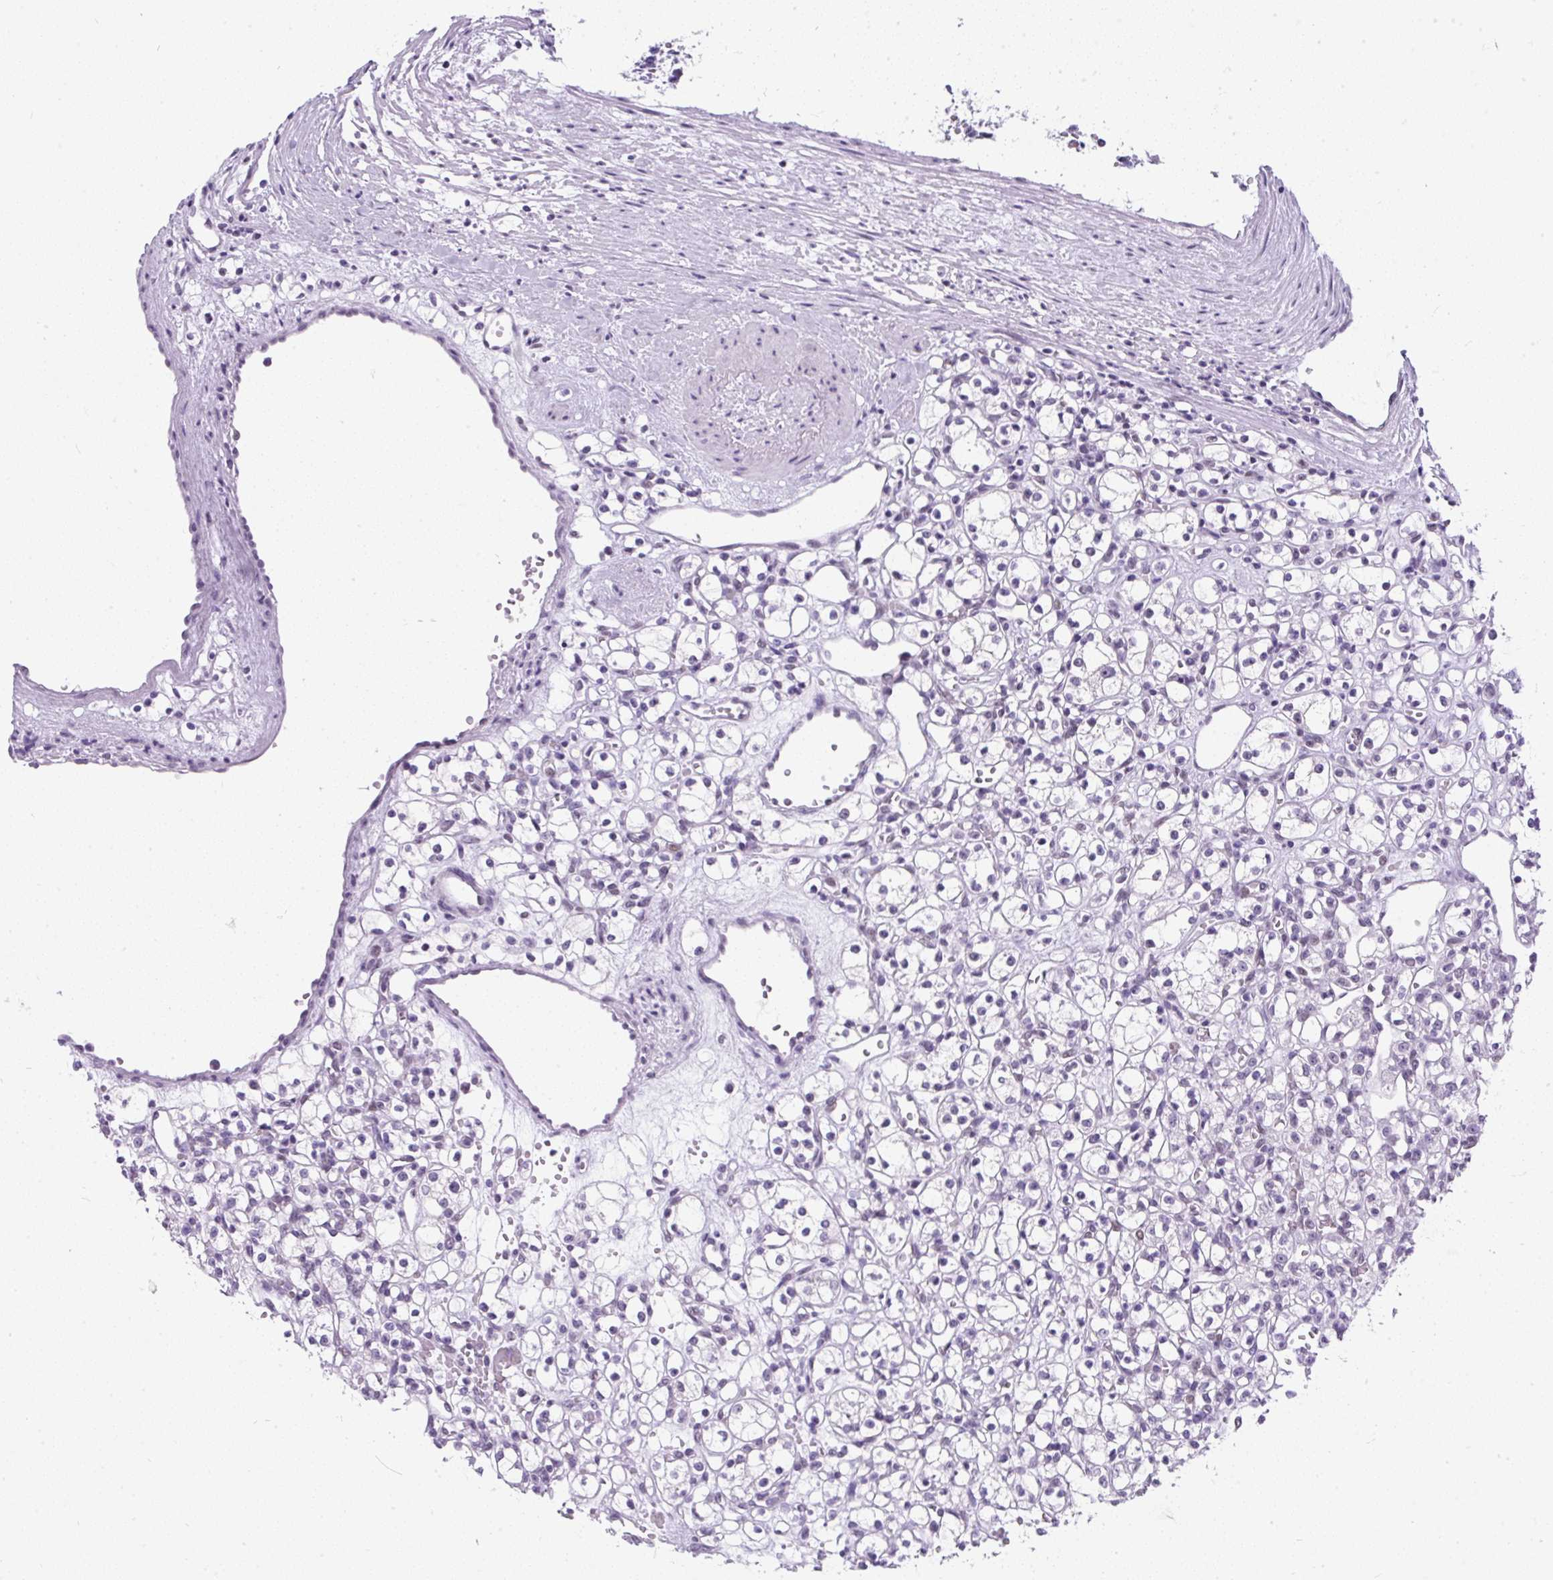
{"staining": {"intensity": "negative", "quantity": "none", "location": "none"}, "tissue": "renal cancer", "cell_type": "Tumor cells", "image_type": "cancer", "snomed": [{"axis": "morphology", "description": "Adenocarcinoma, NOS"}, {"axis": "topography", "description": "Kidney"}], "caption": "An IHC photomicrograph of renal cancer is shown. There is no staining in tumor cells of renal cancer.", "gene": "PLCXD2", "patient": {"sex": "female", "age": 59}}